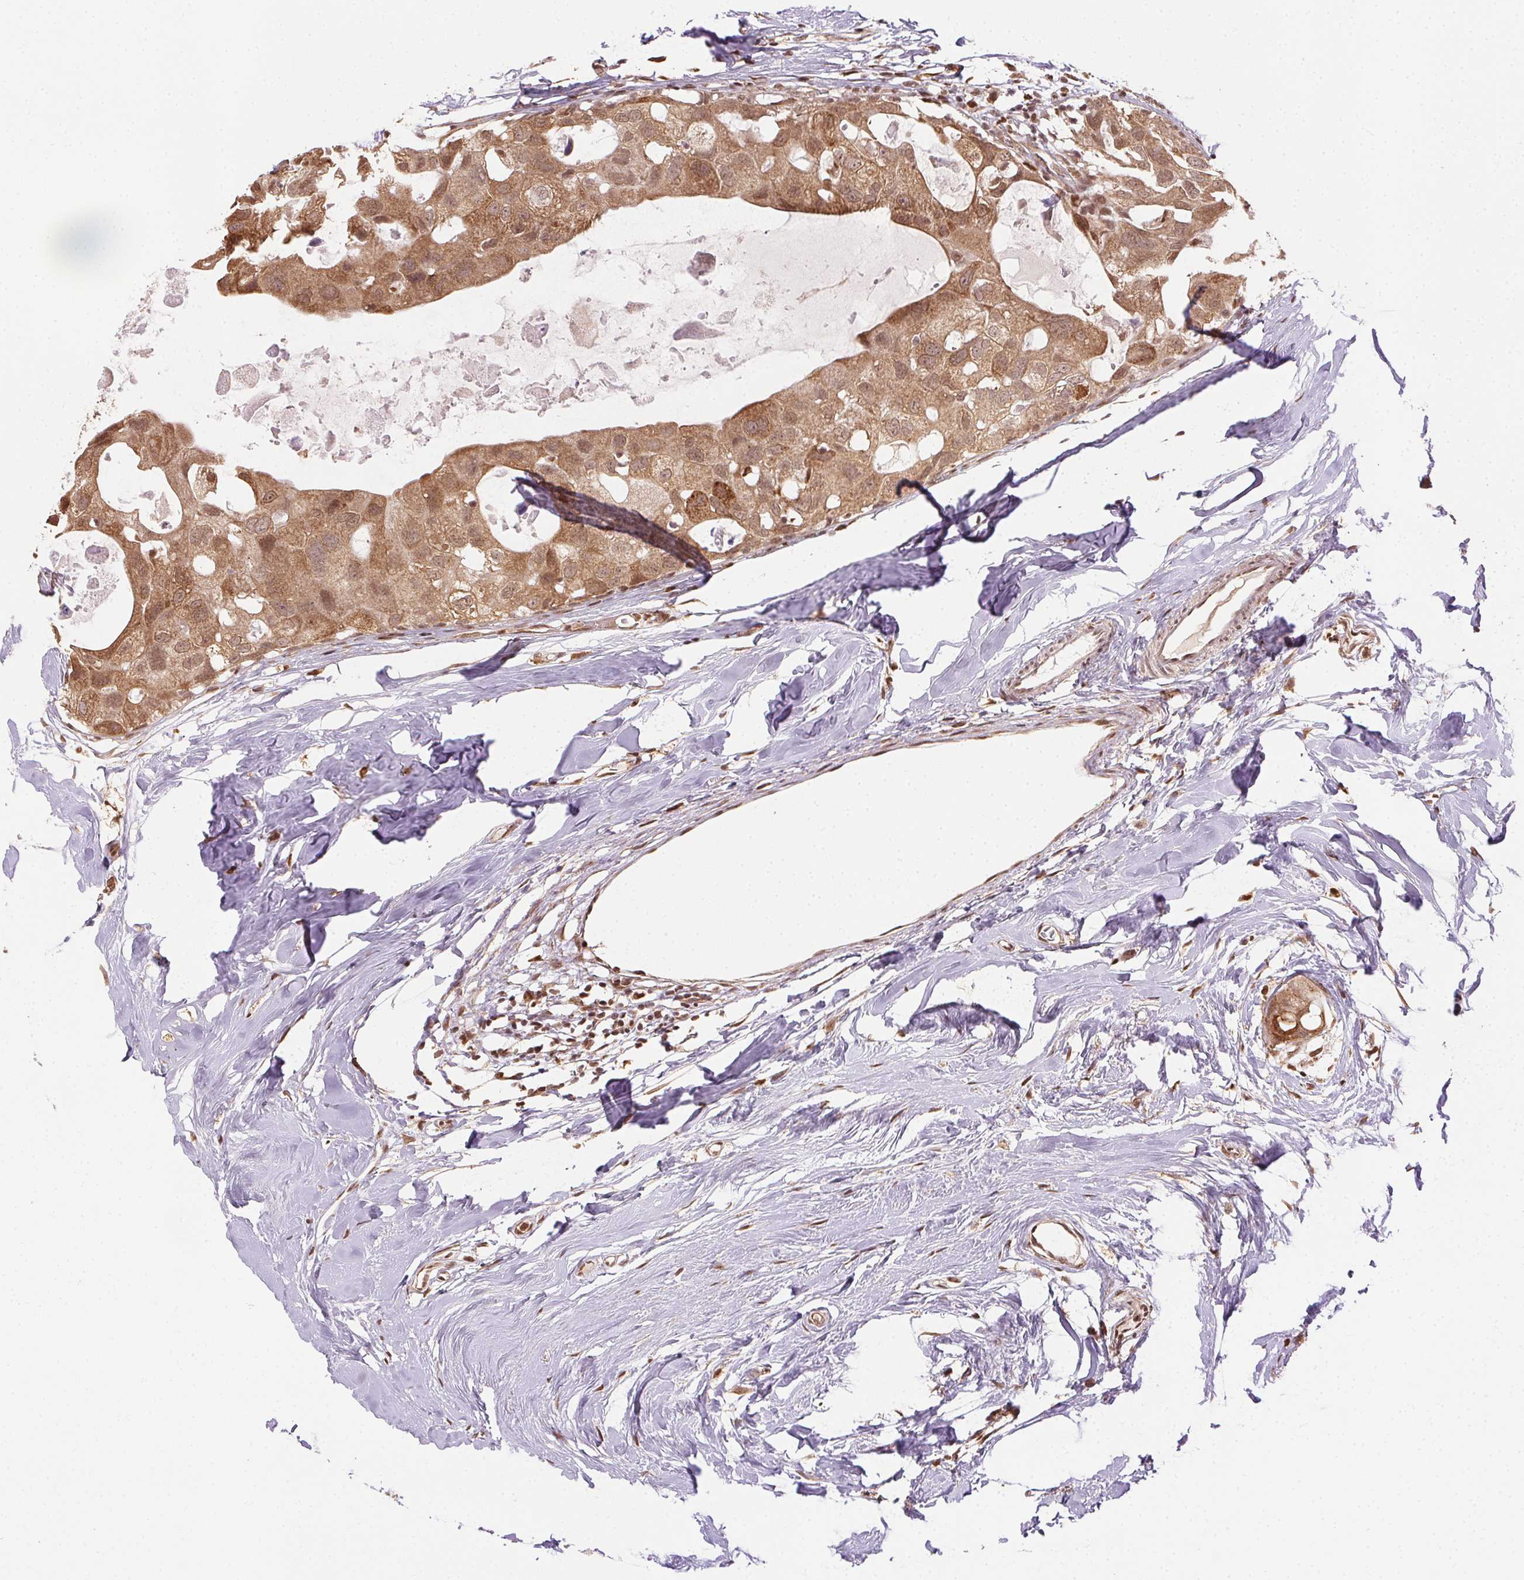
{"staining": {"intensity": "moderate", "quantity": ">75%", "location": "cytoplasmic/membranous,nuclear"}, "tissue": "breast cancer", "cell_type": "Tumor cells", "image_type": "cancer", "snomed": [{"axis": "morphology", "description": "Duct carcinoma"}, {"axis": "topography", "description": "Breast"}], "caption": "DAB immunohistochemical staining of human breast cancer displays moderate cytoplasmic/membranous and nuclear protein positivity in about >75% of tumor cells. The staining is performed using DAB (3,3'-diaminobenzidine) brown chromogen to label protein expression. The nuclei are counter-stained blue using hematoxylin.", "gene": "TREML4", "patient": {"sex": "female", "age": 43}}